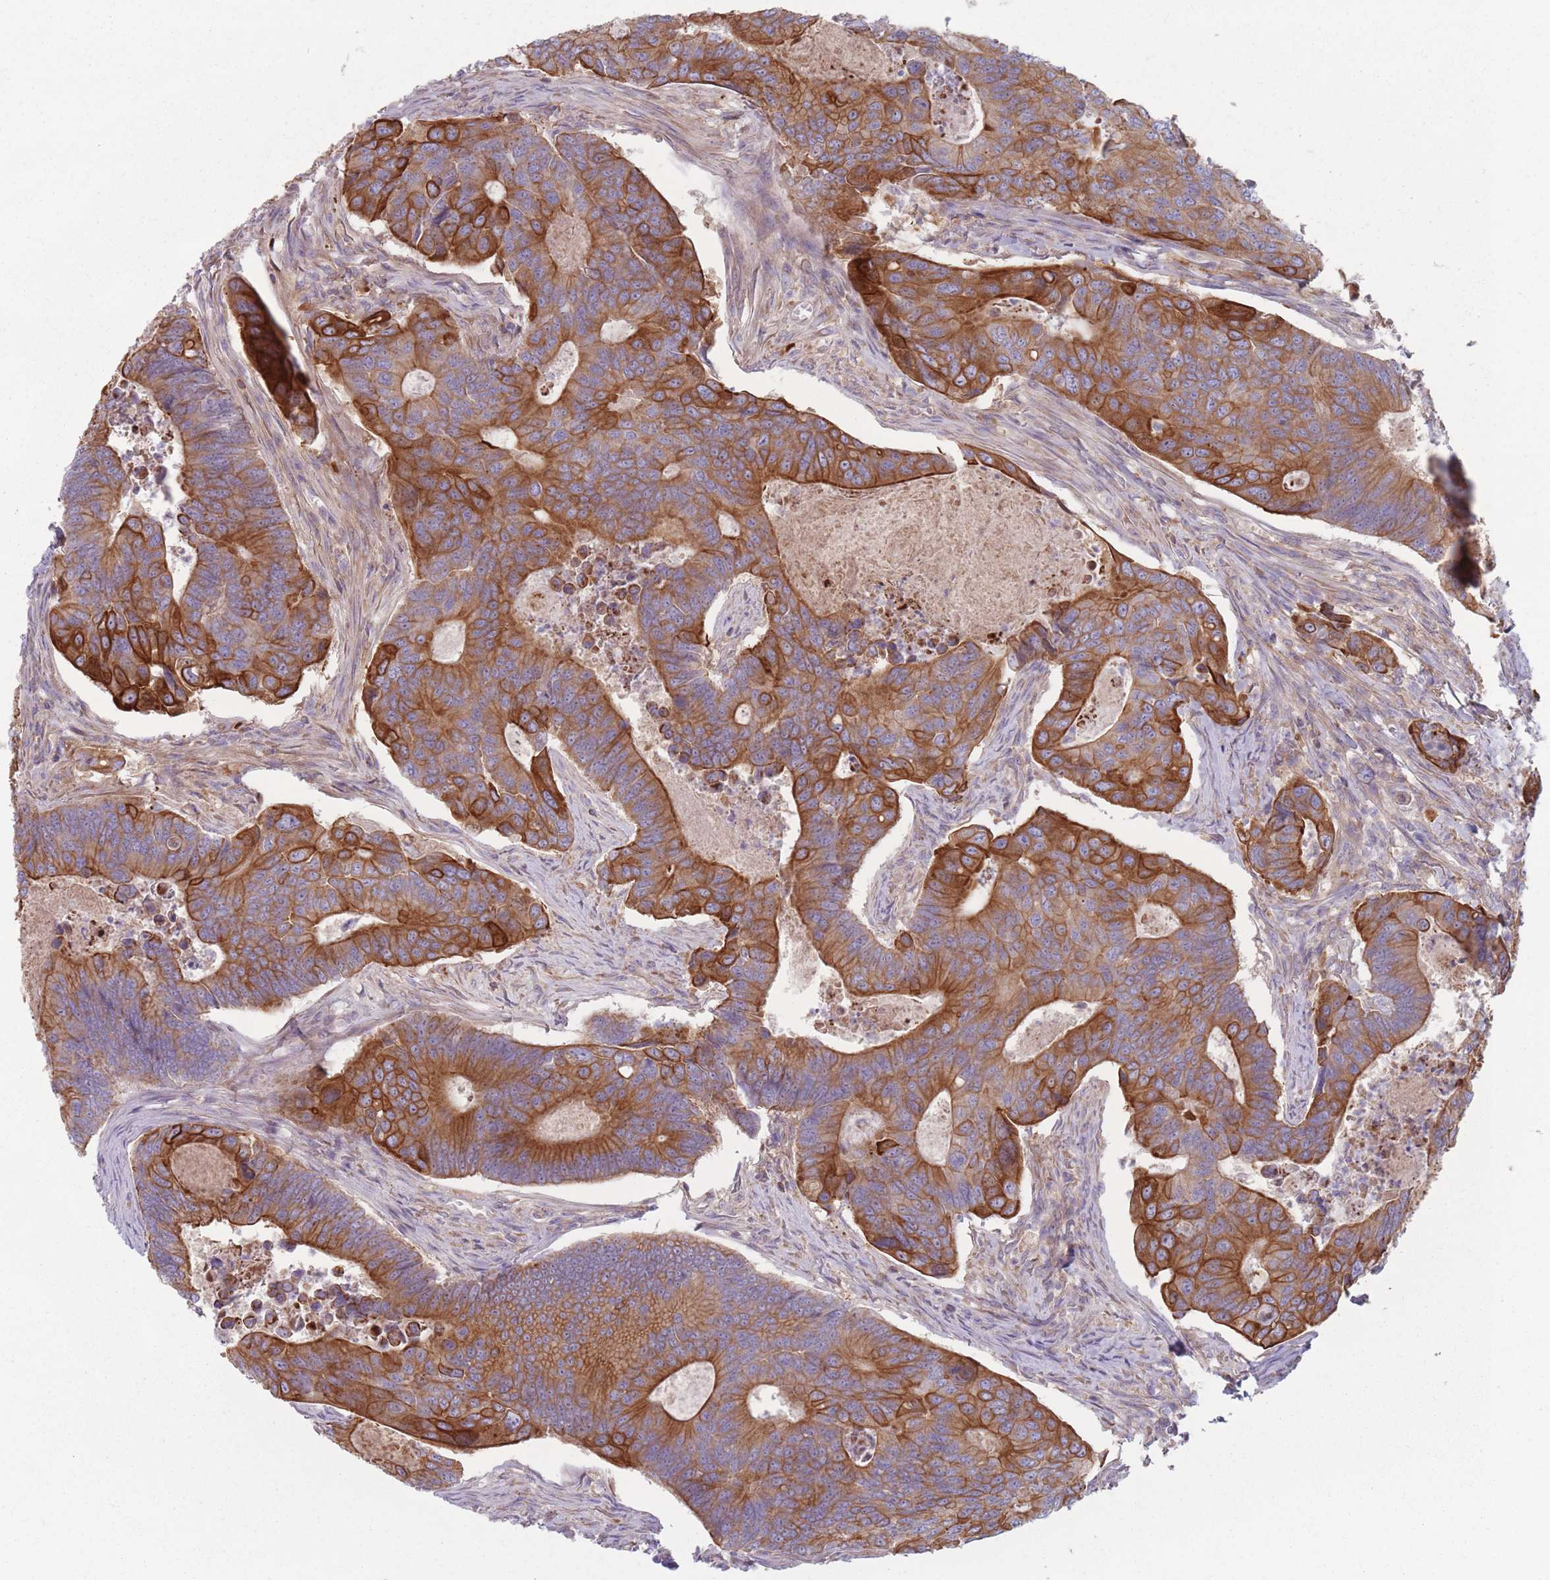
{"staining": {"intensity": "strong", "quantity": ">75%", "location": "cytoplasmic/membranous"}, "tissue": "colorectal cancer", "cell_type": "Tumor cells", "image_type": "cancer", "snomed": [{"axis": "morphology", "description": "Adenocarcinoma, NOS"}, {"axis": "topography", "description": "Colon"}], "caption": "This photomicrograph displays immunohistochemistry (IHC) staining of human colorectal adenocarcinoma, with high strong cytoplasmic/membranous positivity in approximately >75% of tumor cells.", "gene": "HSBP1L1", "patient": {"sex": "female", "age": 67}}